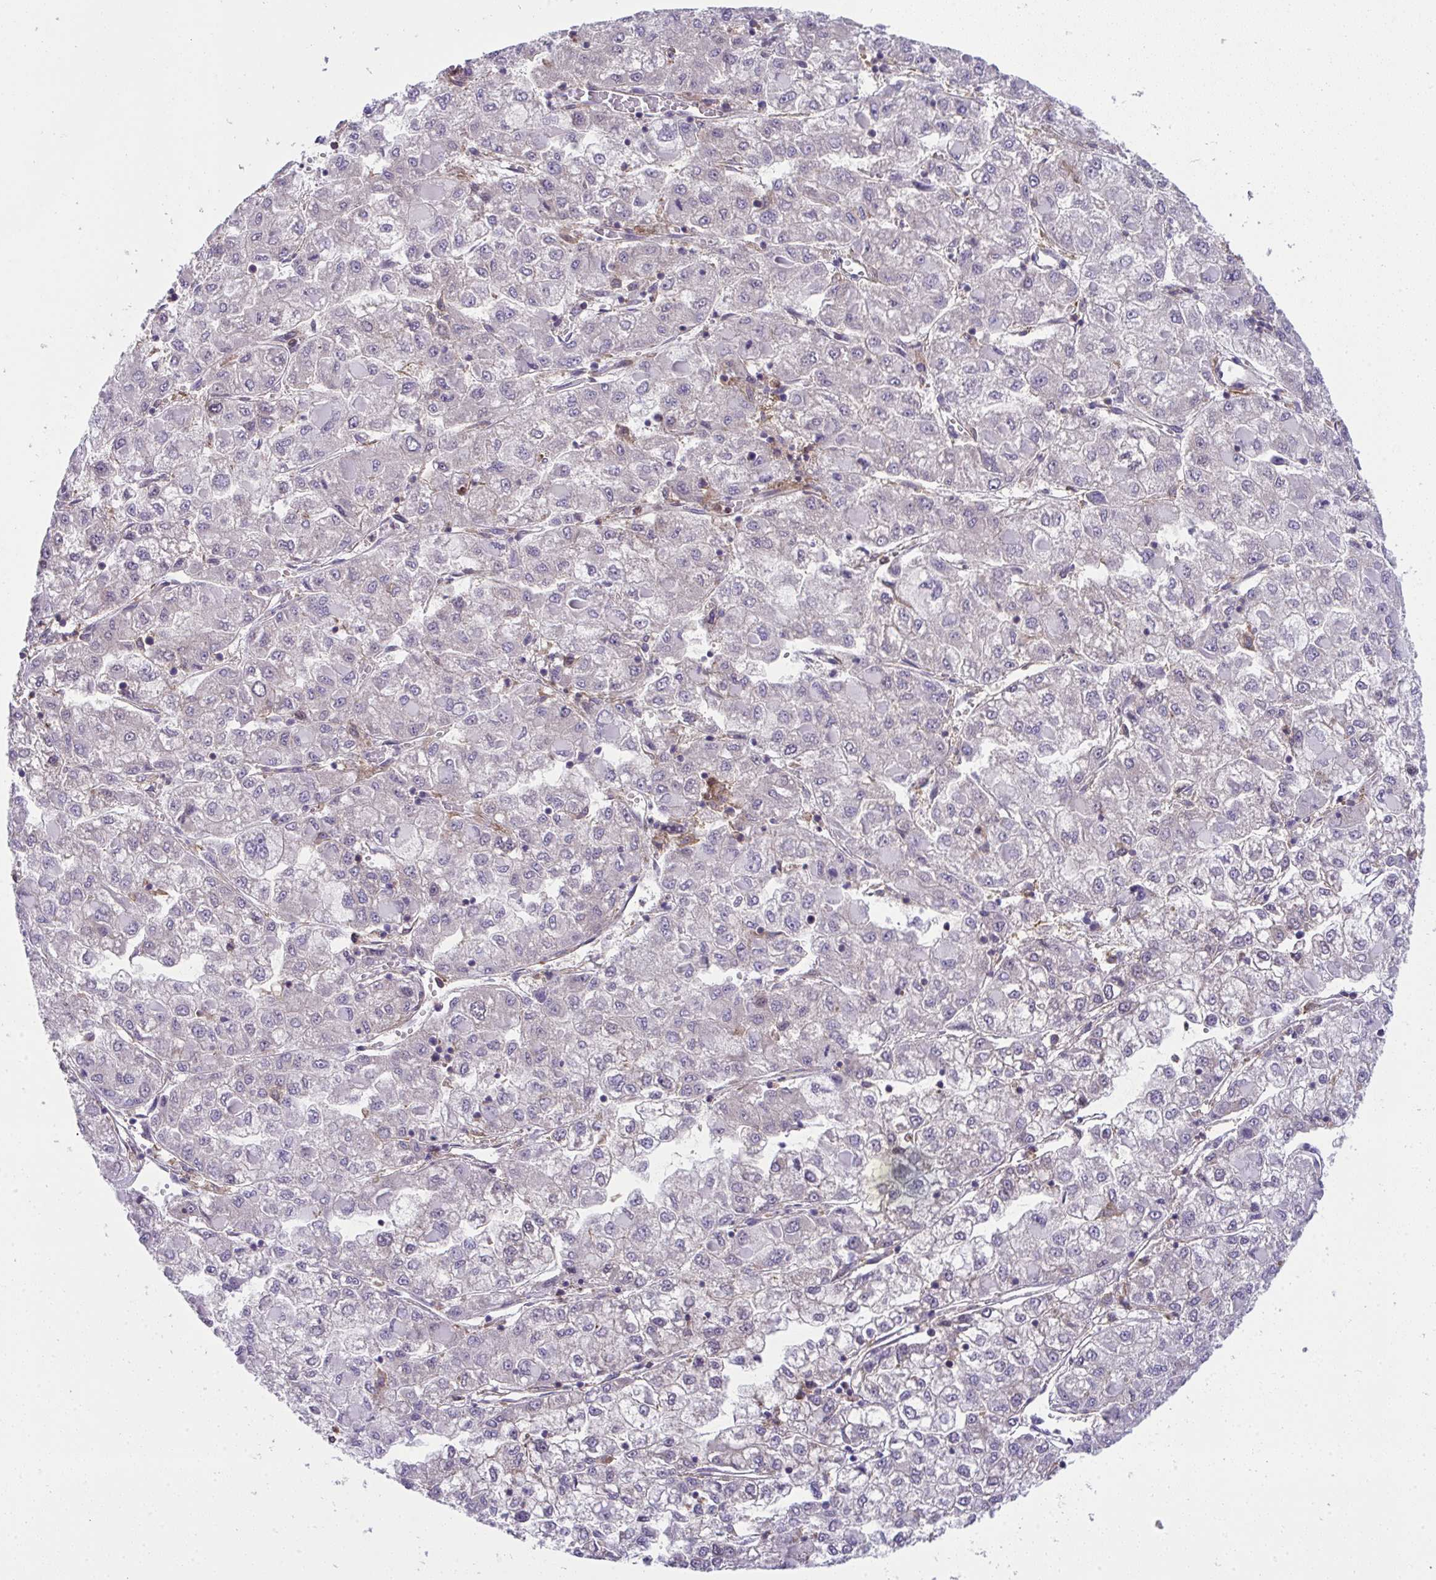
{"staining": {"intensity": "negative", "quantity": "none", "location": "none"}, "tissue": "liver cancer", "cell_type": "Tumor cells", "image_type": "cancer", "snomed": [{"axis": "morphology", "description": "Carcinoma, Hepatocellular, NOS"}, {"axis": "topography", "description": "Liver"}], "caption": "An IHC histopathology image of liver cancer (hepatocellular carcinoma) is shown. There is no staining in tumor cells of liver cancer (hepatocellular carcinoma).", "gene": "ALDH16A1", "patient": {"sex": "male", "age": 40}}